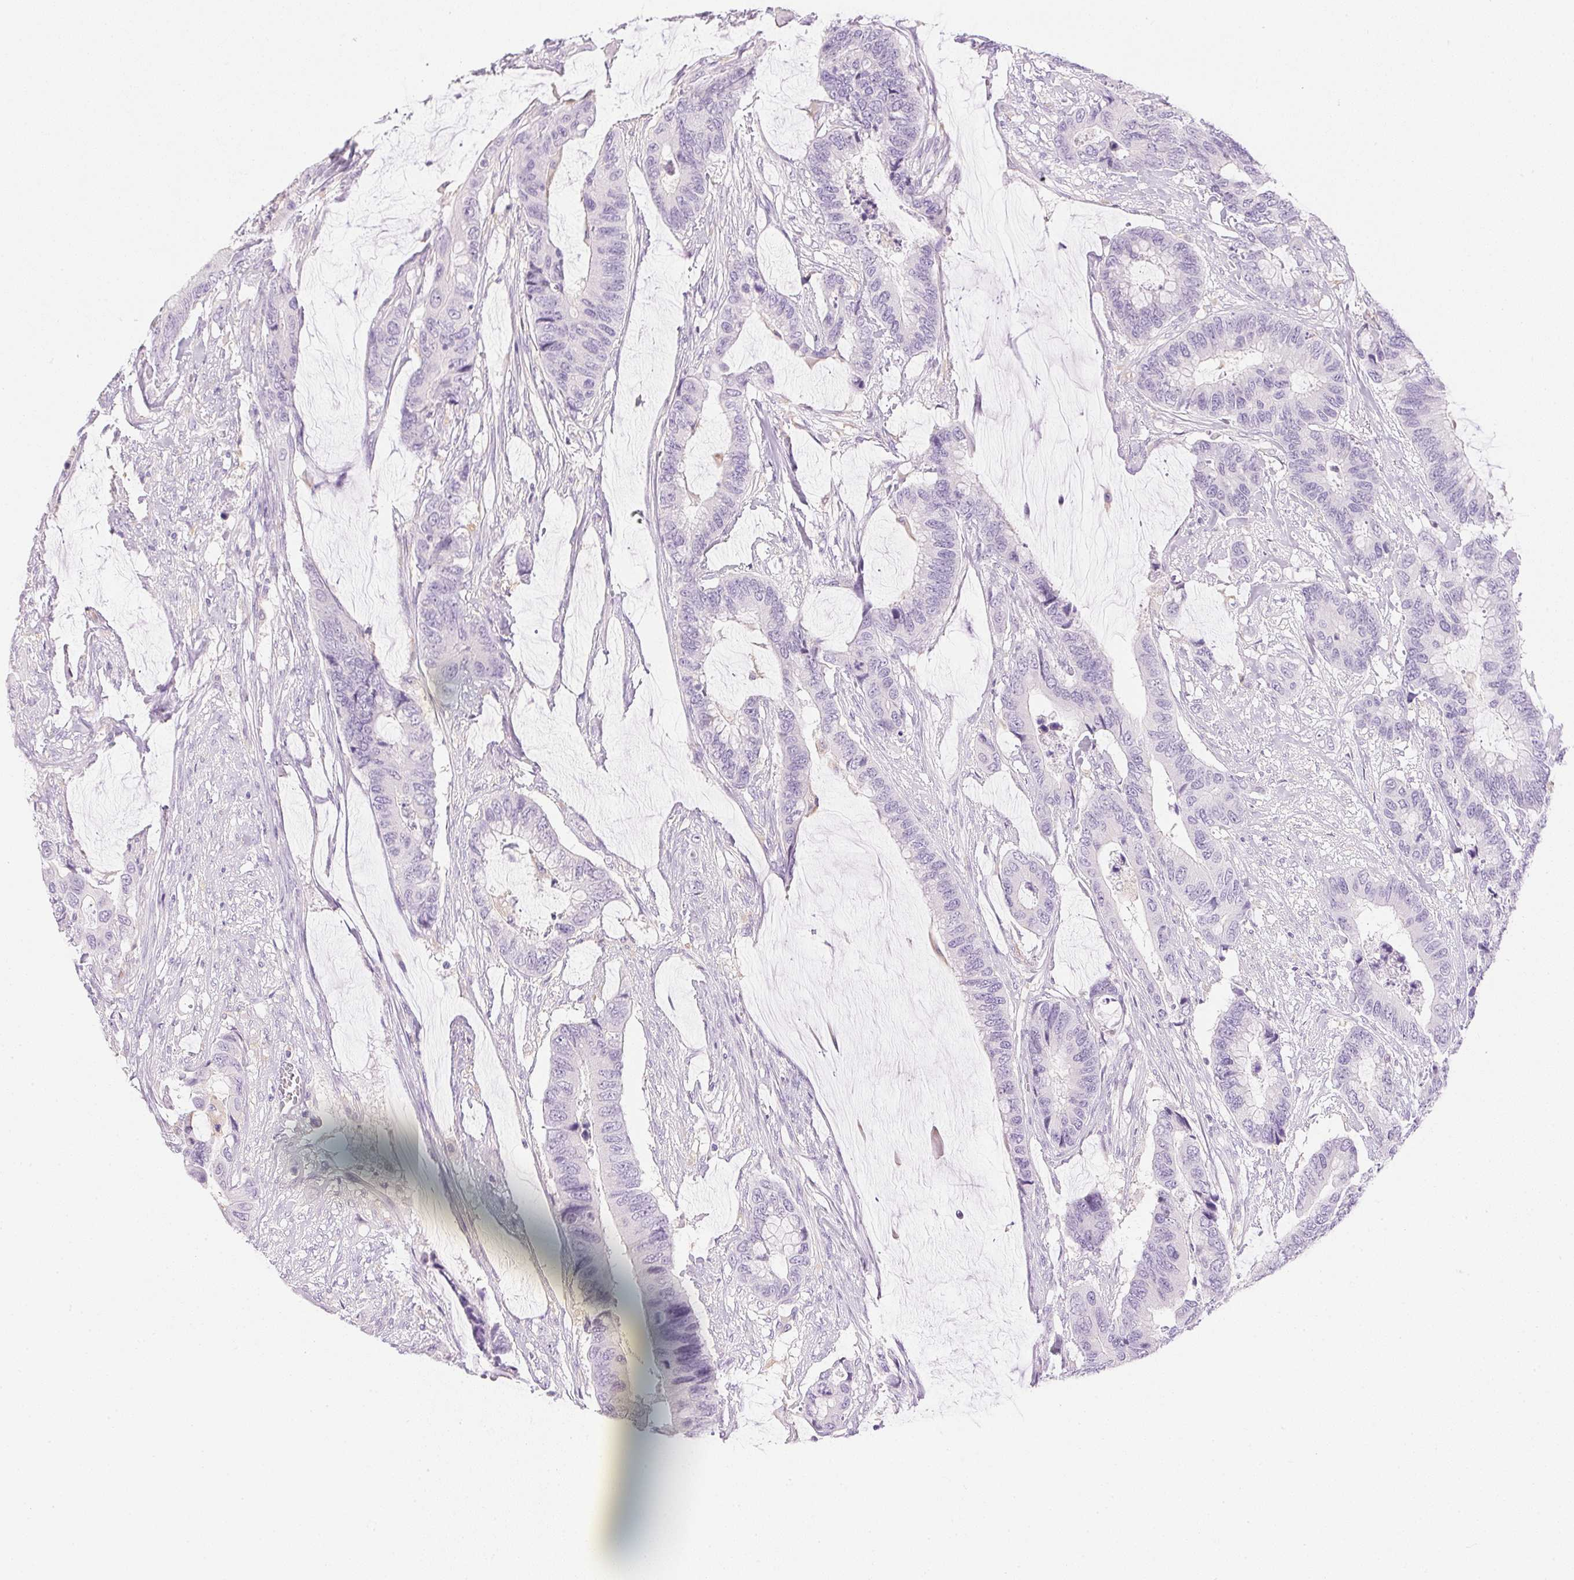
{"staining": {"intensity": "negative", "quantity": "none", "location": "none"}, "tissue": "colorectal cancer", "cell_type": "Tumor cells", "image_type": "cancer", "snomed": [{"axis": "morphology", "description": "Adenocarcinoma, NOS"}, {"axis": "topography", "description": "Rectum"}], "caption": "Human colorectal cancer stained for a protein using IHC demonstrates no positivity in tumor cells.", "gene": "ATP6V1G3", "patient": {"sex": "female", "age": 59}}